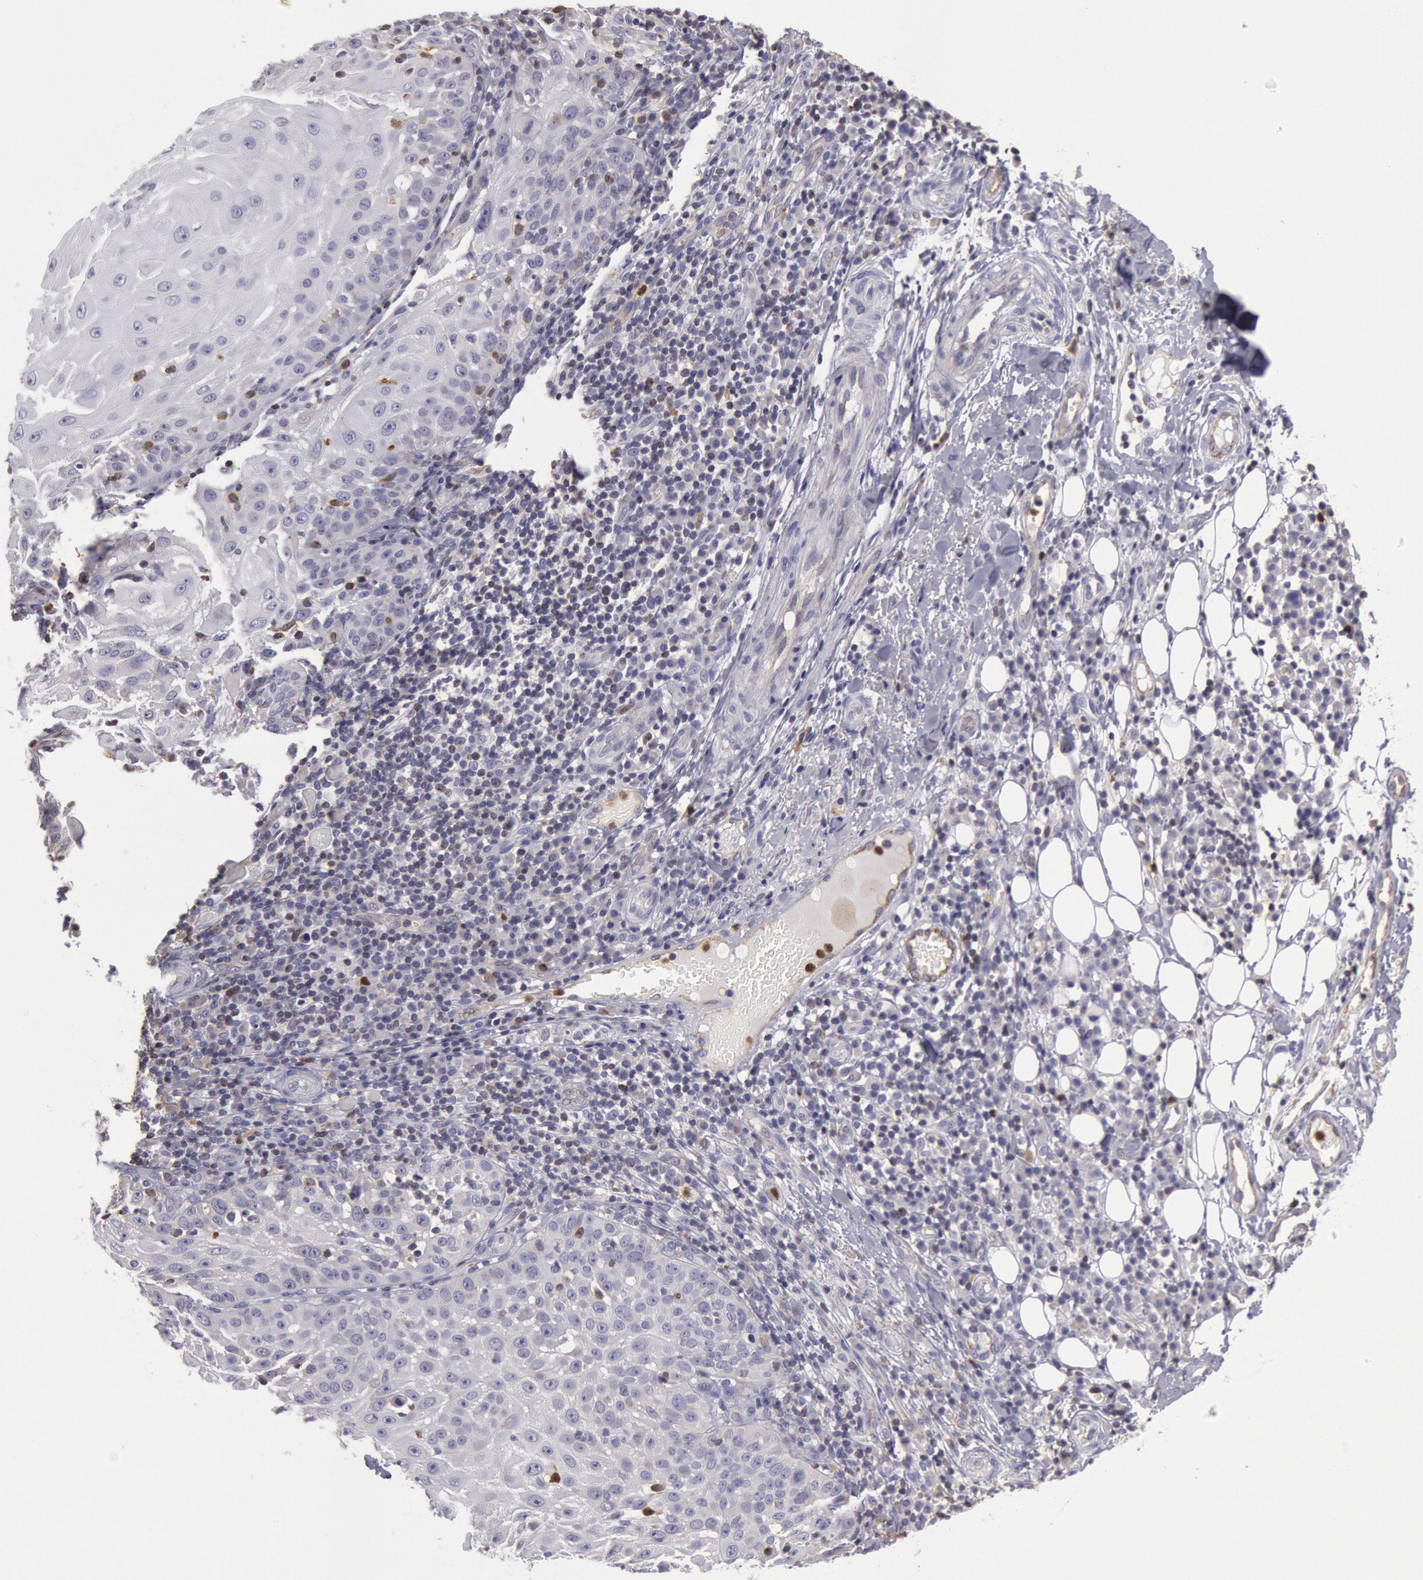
{"staining": {"intensity": "negative", "quantity": "none", "location": "none"}, "tissue": "skin cancer", "cell_type": "Tumor cells", "image_type": "cancer", "snomed": [{"axis": "morphology", "description": "Squamous cell carcinoma, NOS"}, {"axis": "topography", "description": "Skin"}], "caption": "The photomicrograph demonstrates no significant staining in tumor cells of skin cancer (squamous cell carcinoma). (DAB (3,3'-diaminobenzidine) immunohistochemistry (IHC), high magnification).", "gene": "RAB27A", "patient": {"sex": "female", "age": 89}}